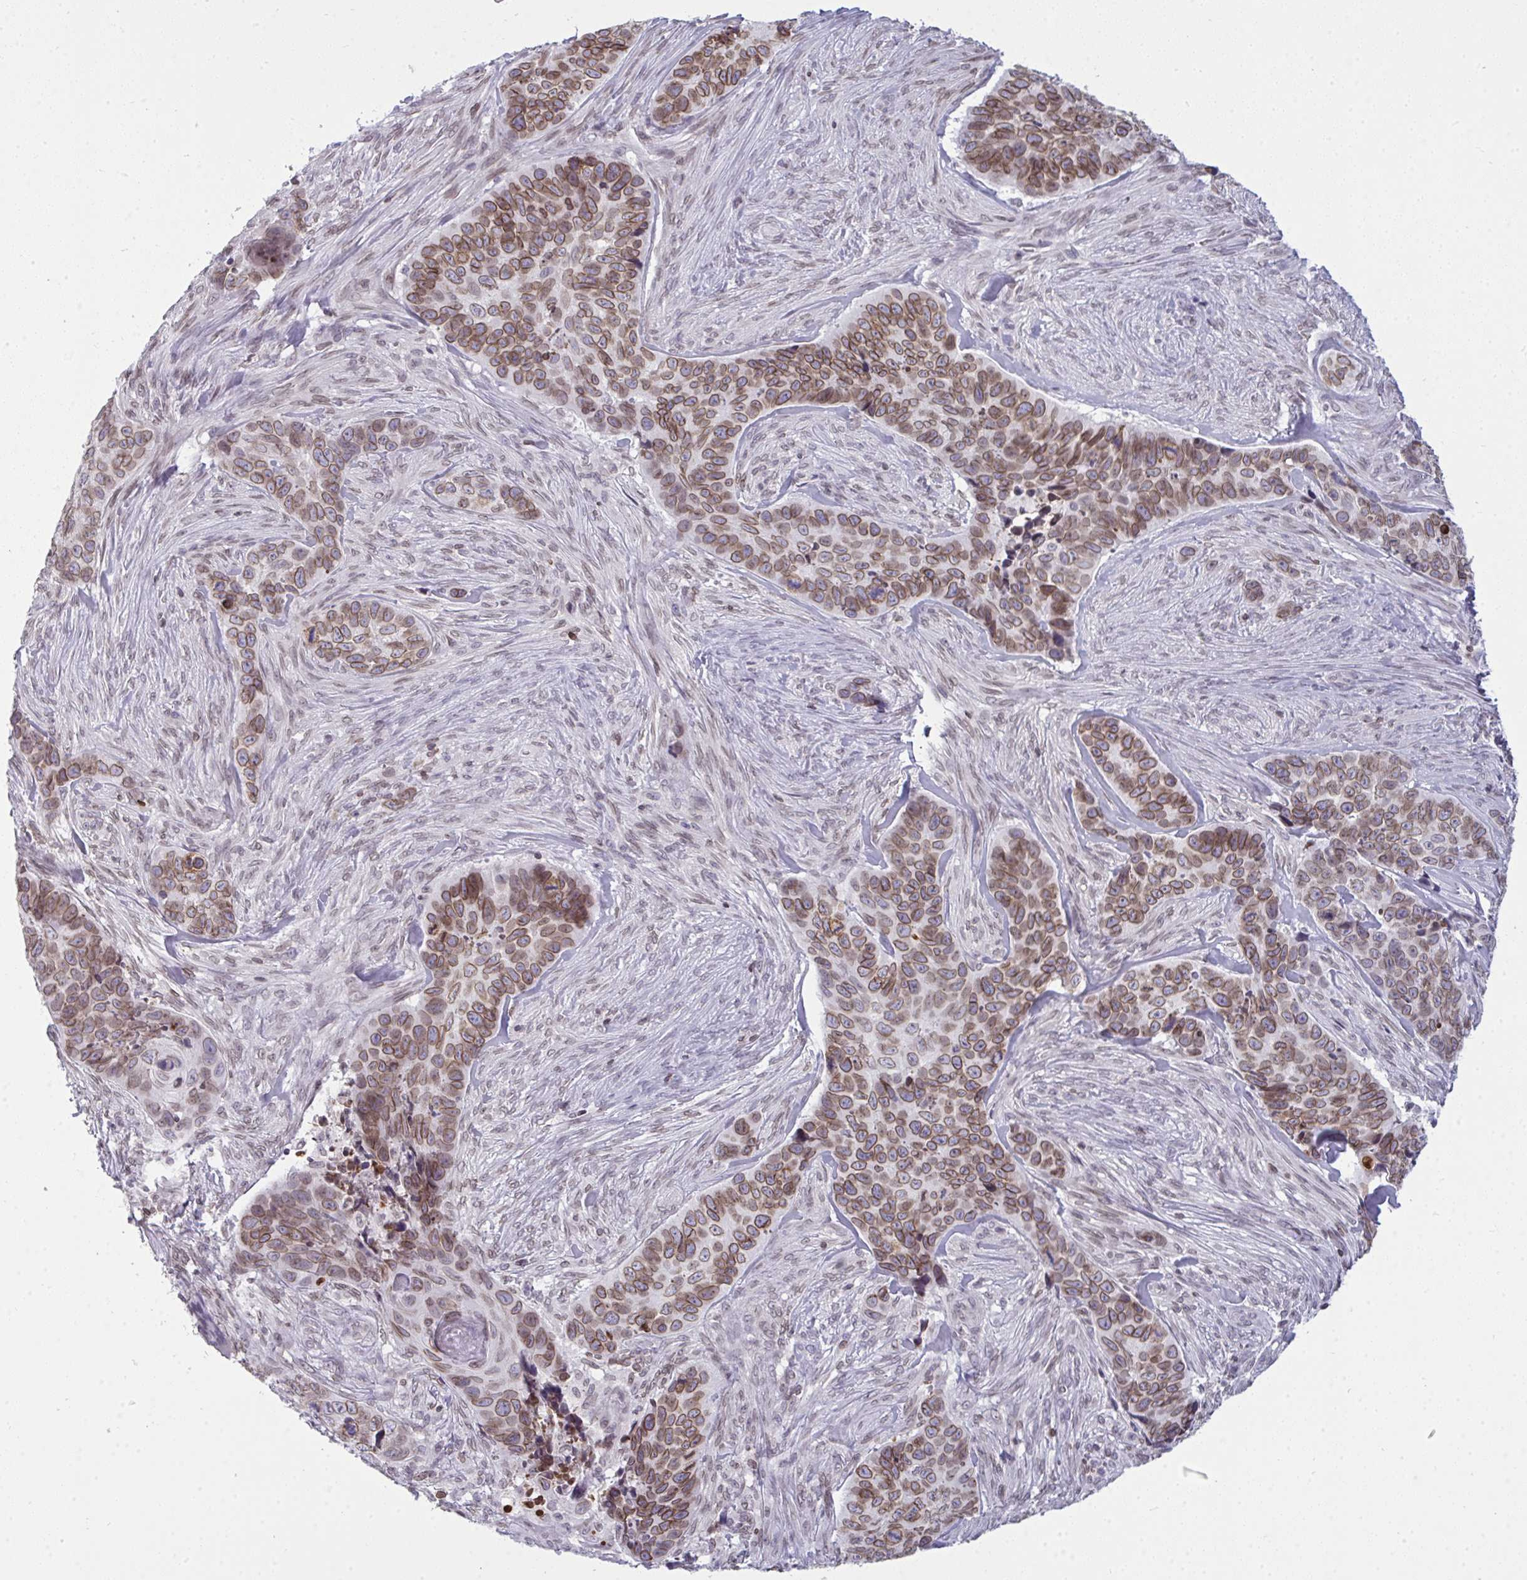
{"staining": {"intensity": "moderate", "quantity": ">75%", "location": "cytoplasmic/membranous,nuclear"}, "tissue": "skin cancer", "cell_type": "Tumor cells", "image_type": "cancer", "snomed": [{"axis": "morphology", "description": "Basal cell carcinoma"}, {"axis": "topography", "description": "Skin"}], "caption": "Tumor cells display medium levels of moderate cytoplasmic/membranous and nuclear positivity in approximately >75% of cells in human skin cancer.", "gene": "LMNB2", "patient": {"sex": "female", "age": 82}}